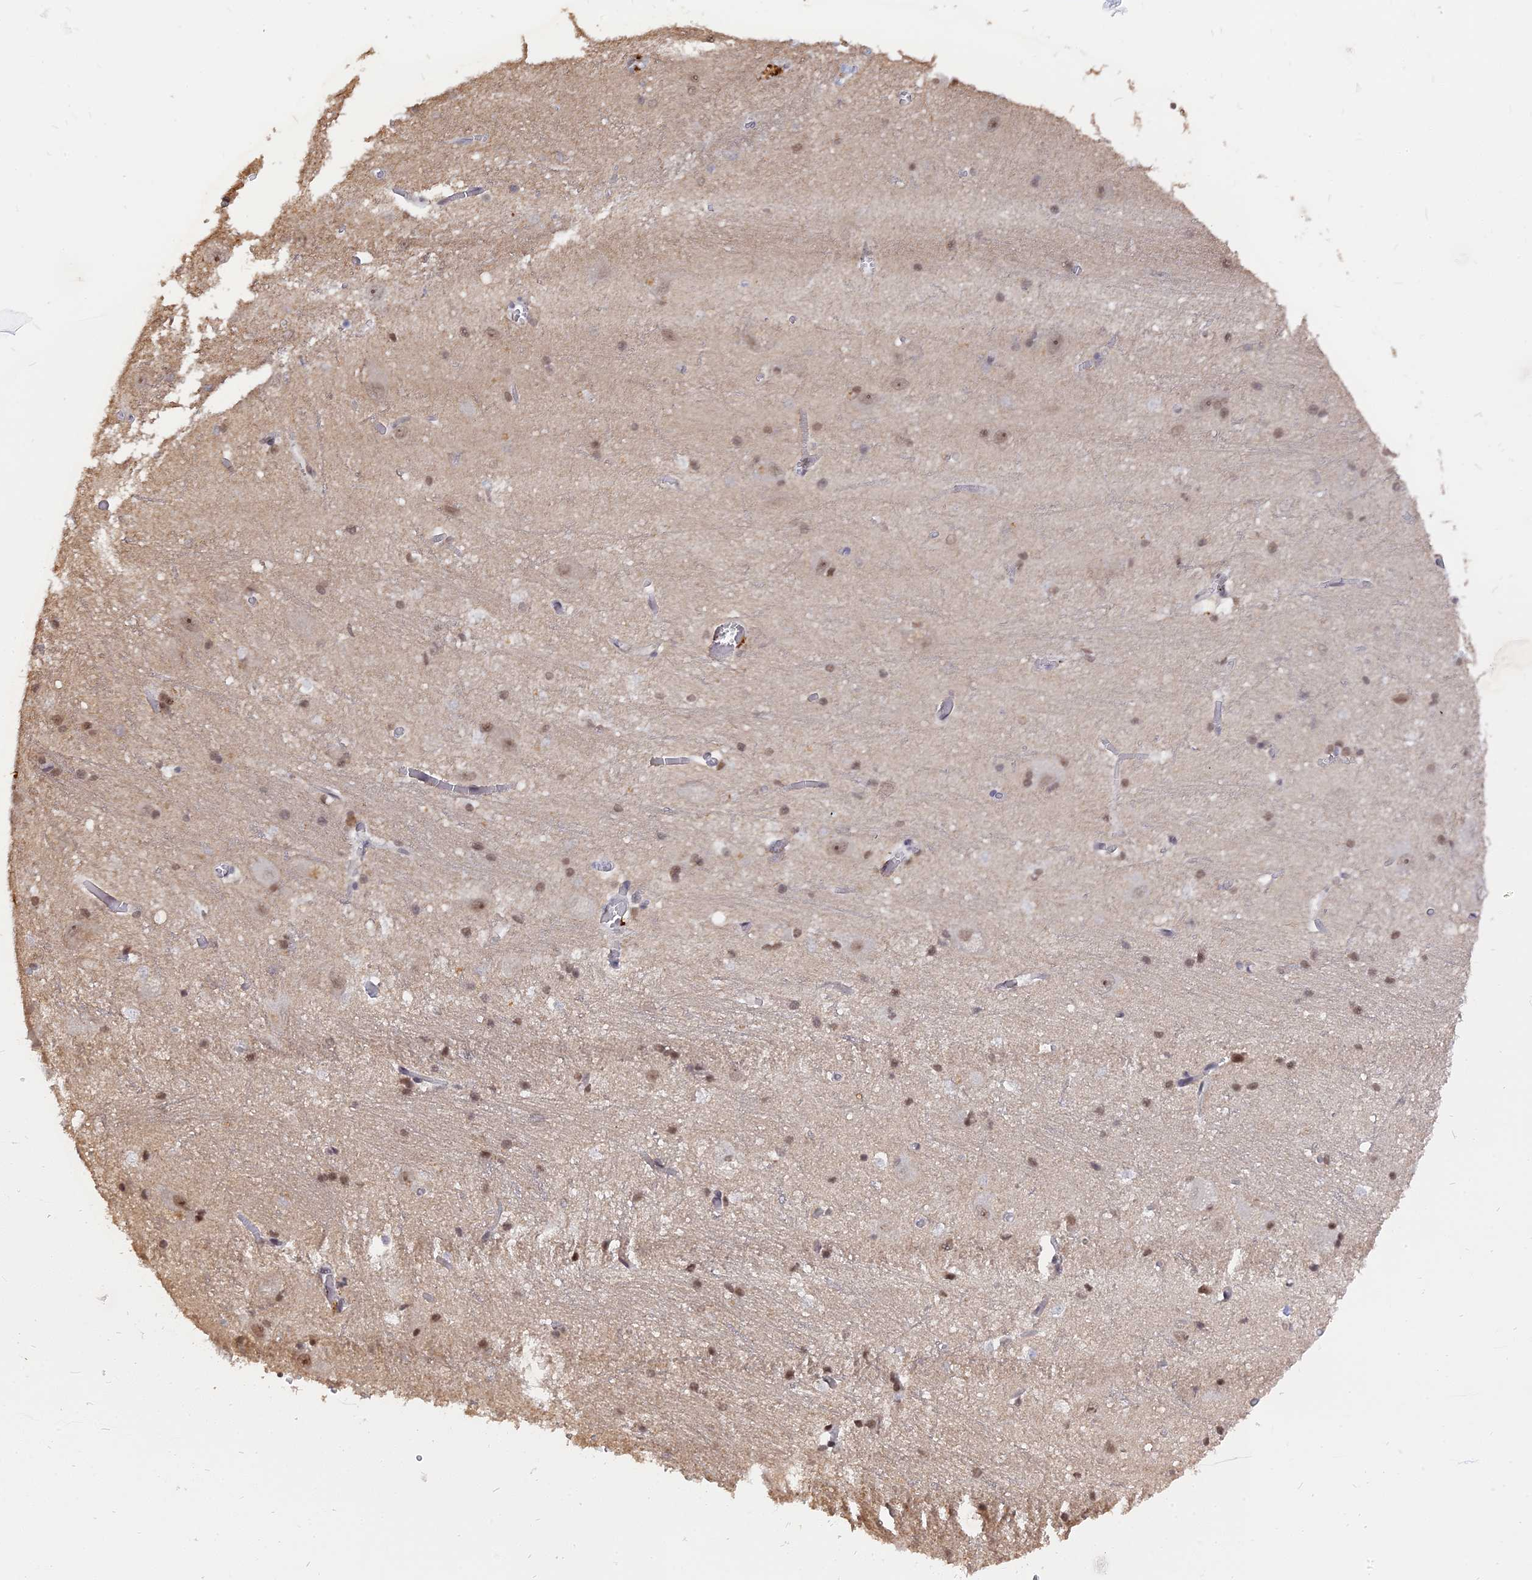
{"staining": {"intensity": "moderate", "quantity": "25%-75%", "location": "nuclear"}, "tissue": "caudate", "cell_type": "Glial cells", "image_type": "normal", "snomed": [{"axis": "morphology", "description": "Normal tissue, NOS"}, {"axis": "topography", "description": "Lateral ventricle wall"}], "caption": "Immunohistochemical staining of benign caudate shows moderate nuclear protein positivity in about 25%-75% of glial cells. Nuclei are stained in blue.", "gene": "NR1H3", "patient": {"sex": "male", "age": 37}}